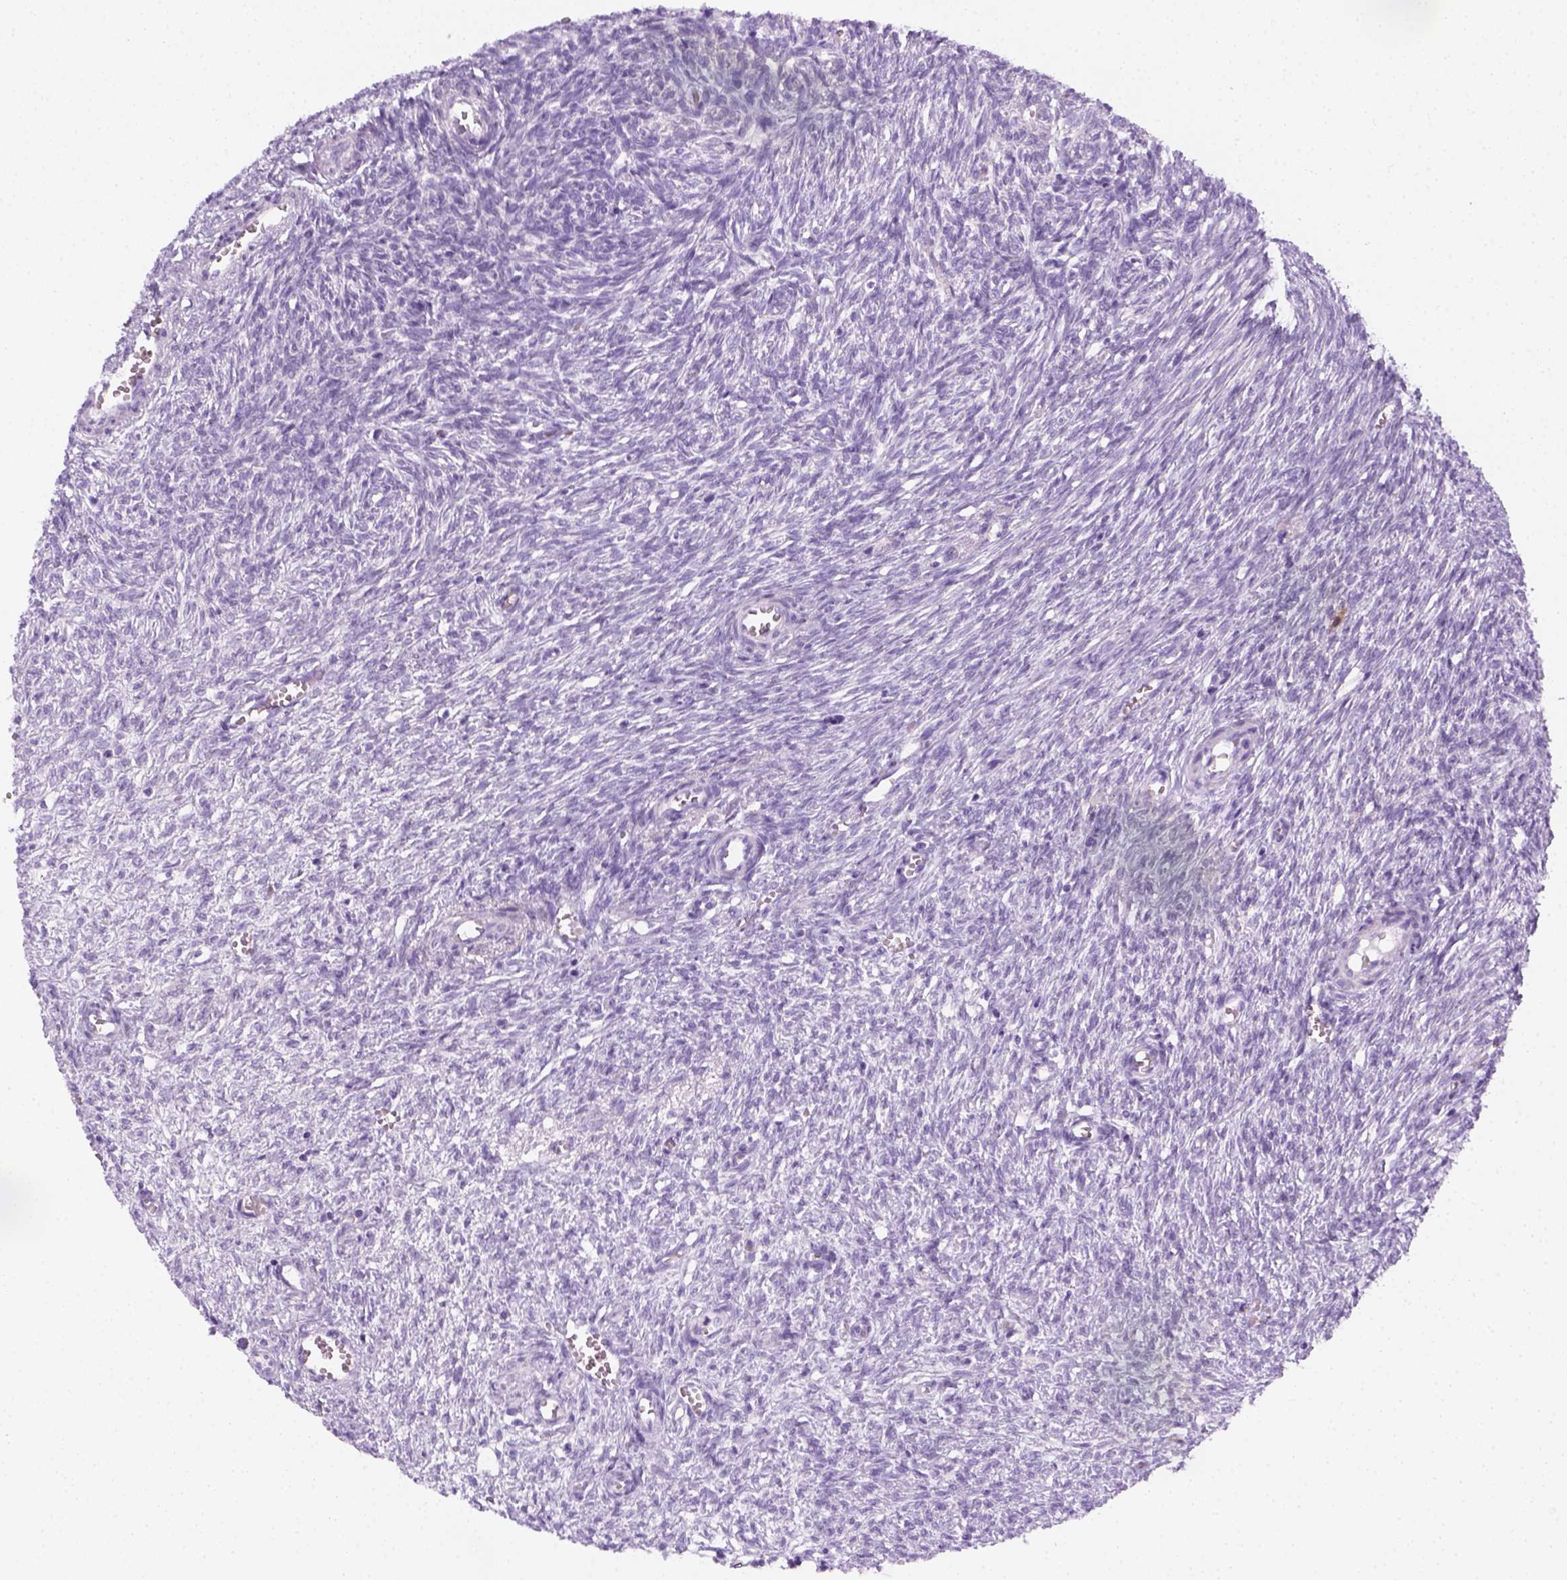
{"staining": {"intensity": "negative", "quantity": "none", "location": "none"}, "tissue": "ovary", "cell_type": "Ovarian stroma cells", "image_type": "normal", "snomed": [{"axis": "morphology", "description": "Normal tissue, NOS"}, {"axis": "topography", "description": "Ovary"}], "caption": "A histopathology image of ovary stained for a protein displays no brown staining in ovarian stroma cells.", "gene": "AQP3", "patient": {"sex": "female", "age": 46}}